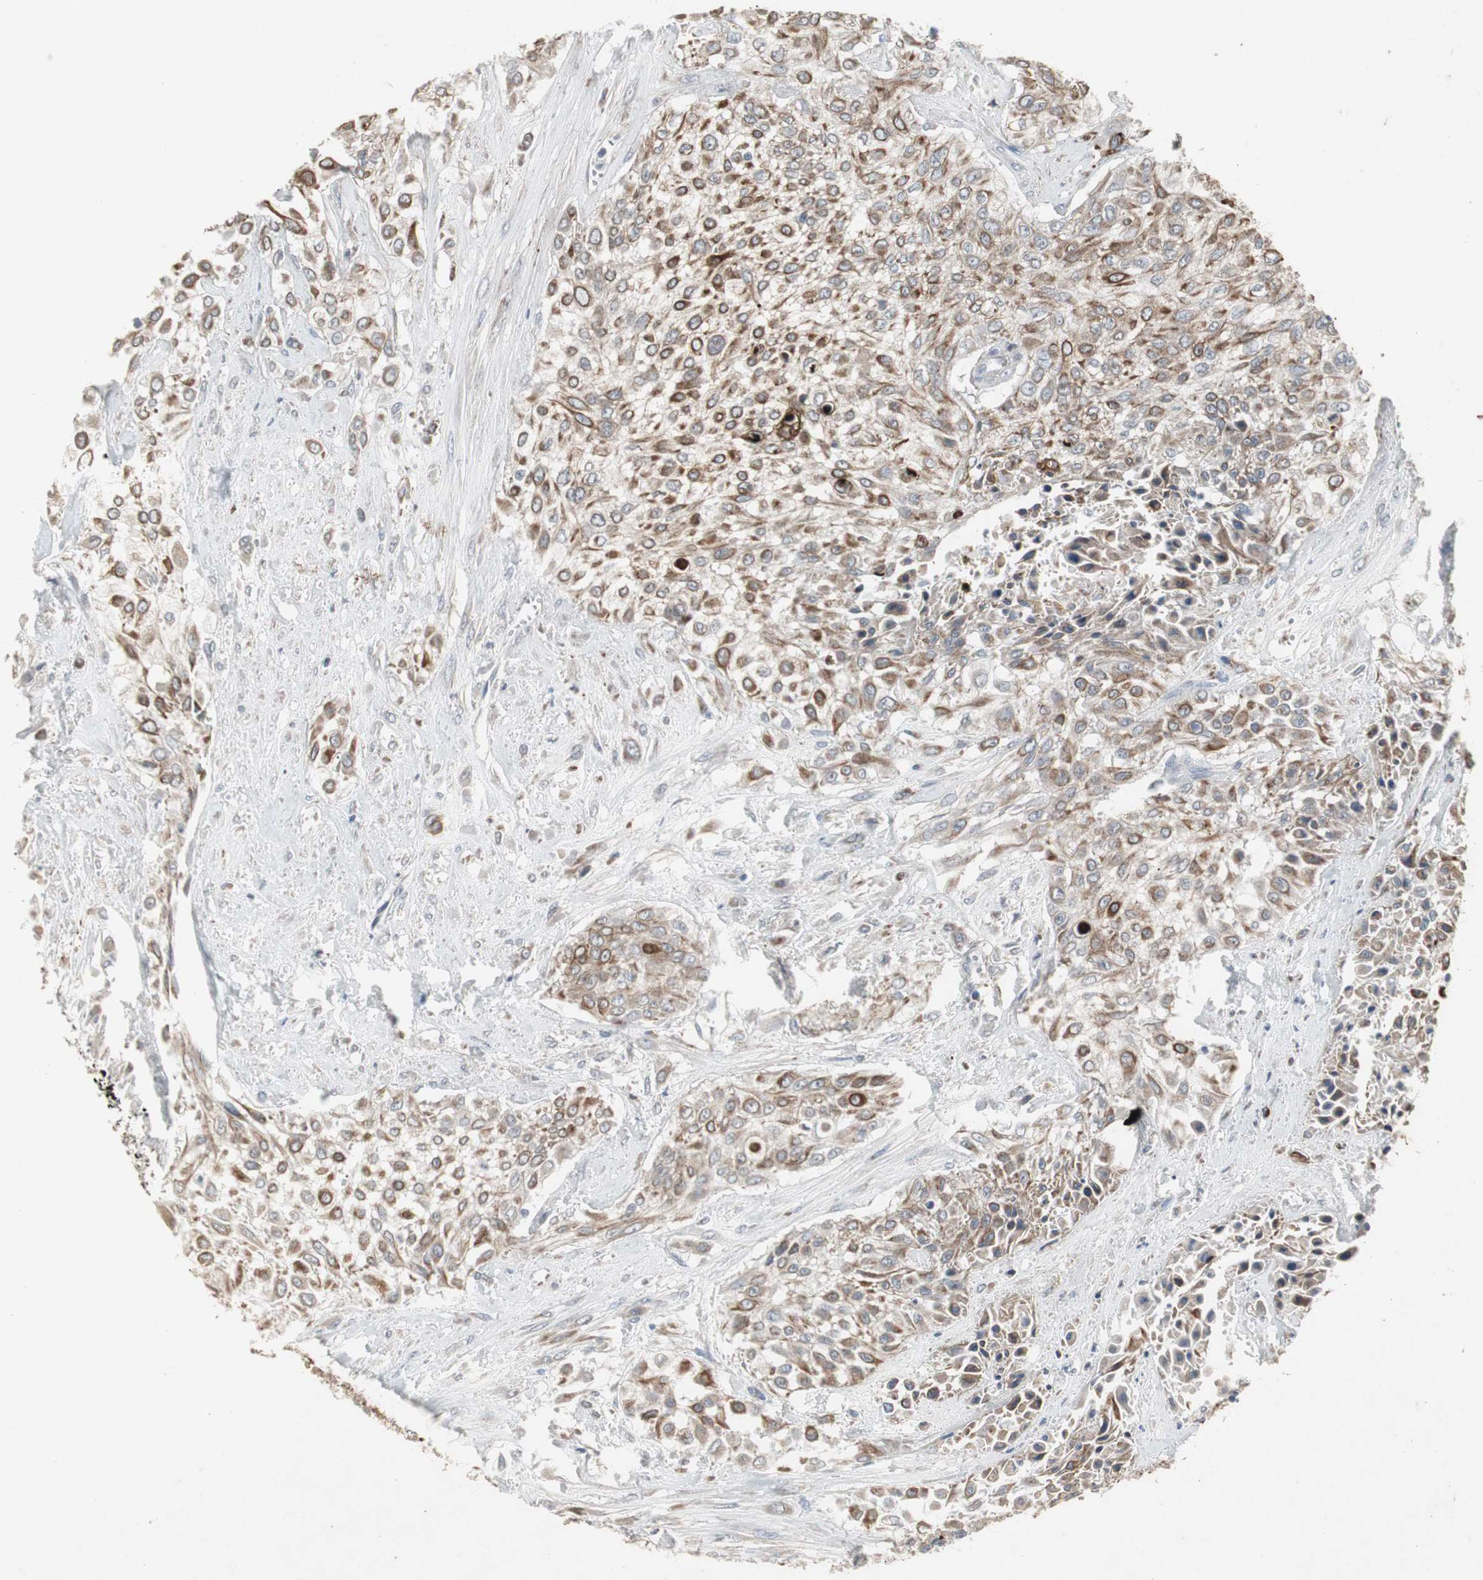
{"staining": {"intensity": "strong", "quantity": ">75%", "location": "cytoplasmic/membranous"}, "tissue": "urothelial cancer", "cell_type": "Tumor cells", "image_type": "cancer", "snomed": [{"axis": "morphology", "description": "Urothelial carcinoma, High grade"}, {"axis": "topography", "description": "Urinary bladder"}], "caption": "Strong cytoplasmic/membranous staining for a protein is identified in approximately >75% of tumor cells of urothelial cancer using immunohistochemistry.", "gene": "GBA1", "patient": {"sex": "male", "age": 57}}